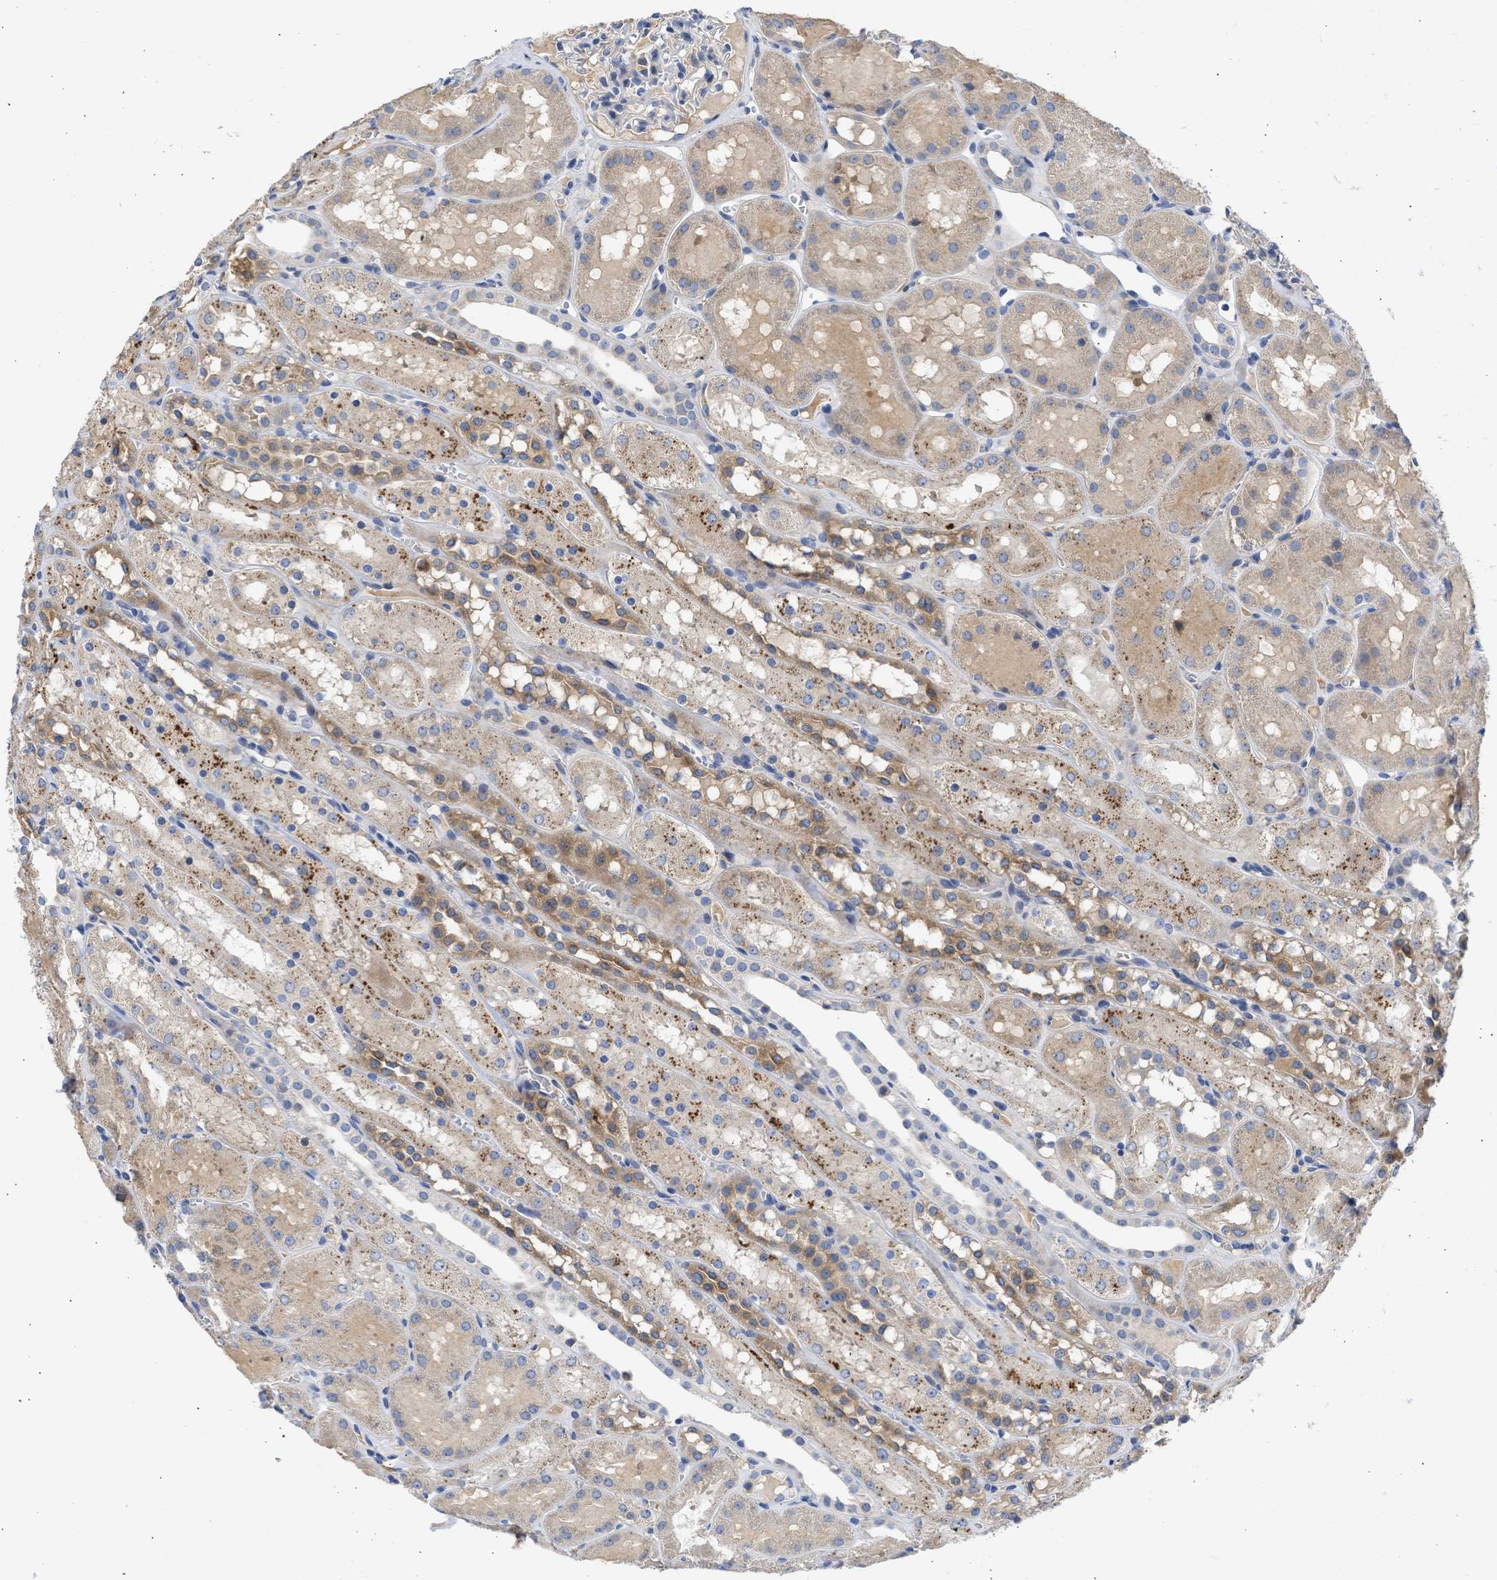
{"staining": {"intensity": "negative", "quantity": "none", "location": "none"}, "tissue": "kidney", "cell_type": "Cells in glomeruli", "image_type": "normal", "snomed": [{"axis": "morphology", "description": "Normal tissue, NOS"}, {"axis": "topography", "description": "Kidney"}, {"axis": "topography", "description": "Urinary bladder"}], "caption": "A photomicrograph of human kidney is negative for staining in cells in glomeruli. Brightfield microscopy of immunohistochemistry (IHC) stained with DAB (3,3'-diaminobenzidine) (brown) and hematoxylin (blue), captured at high magnification.", "gene": "ARHGEF4", "patient": {"sex": "male", "age": 16}}